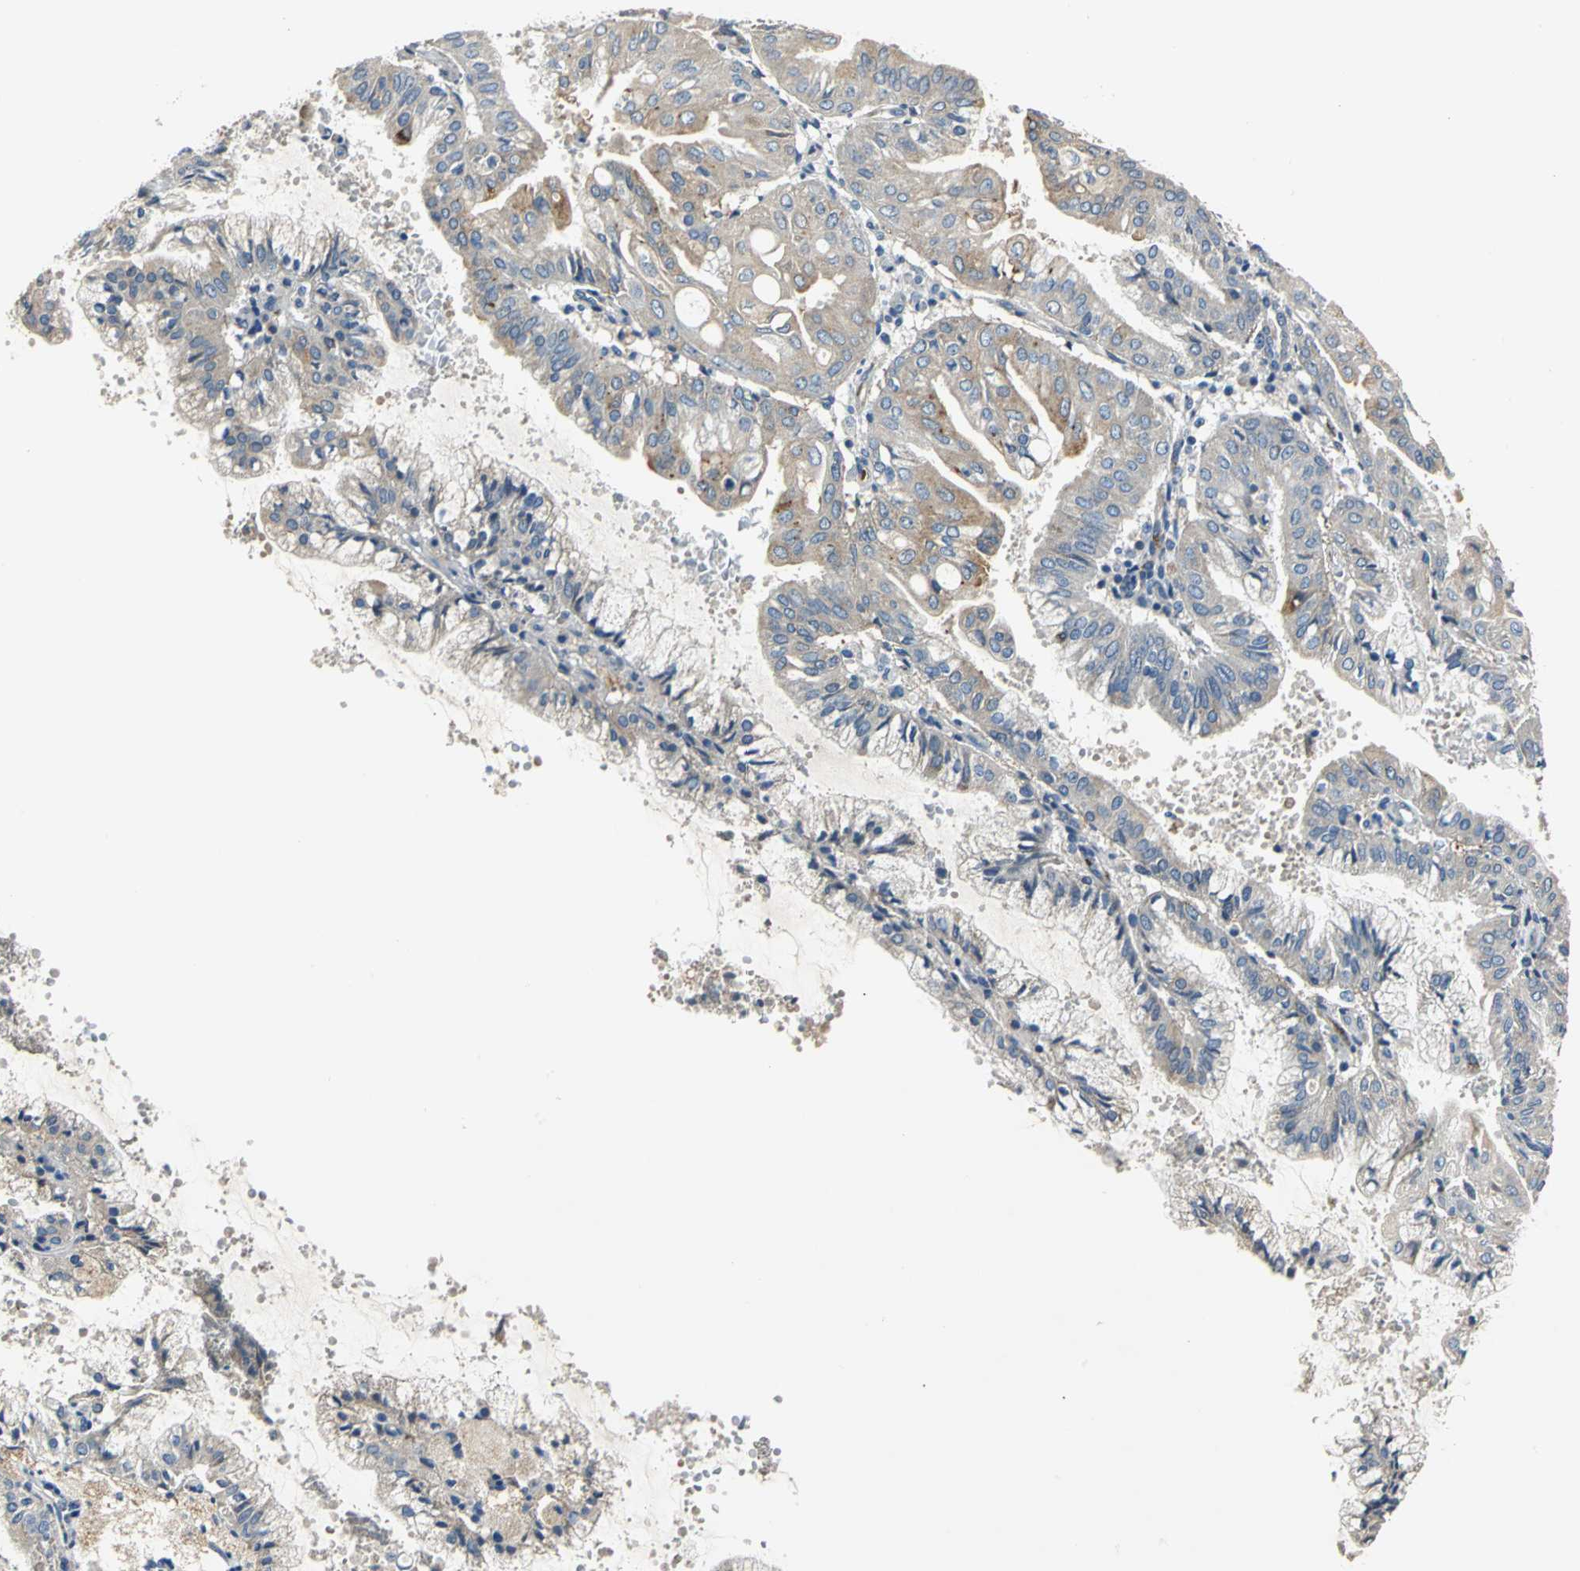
{"staining": {"intensity": "weak", "quantity": ">75%", "location": "cytoplasmic/membranous"}, "tissue": "endometrial cancer", "cell_type": "Tumor cells", "image_type": "cancer", "snomed": [{"axis": "morphology", "description": "Adenocarcinoma, NOS"}, {"axis": "topography", "description": "Endometrium"}], "caption": "Endometrial cancer (adenocarcinoma) tissue reveals weak cytoplasmic/membranous expression in approximately >75% of tumor cells, visualized by immunohistochemistry.", "gene": "B3GNT2", "patient": {"sex": "female", "age": 63}}